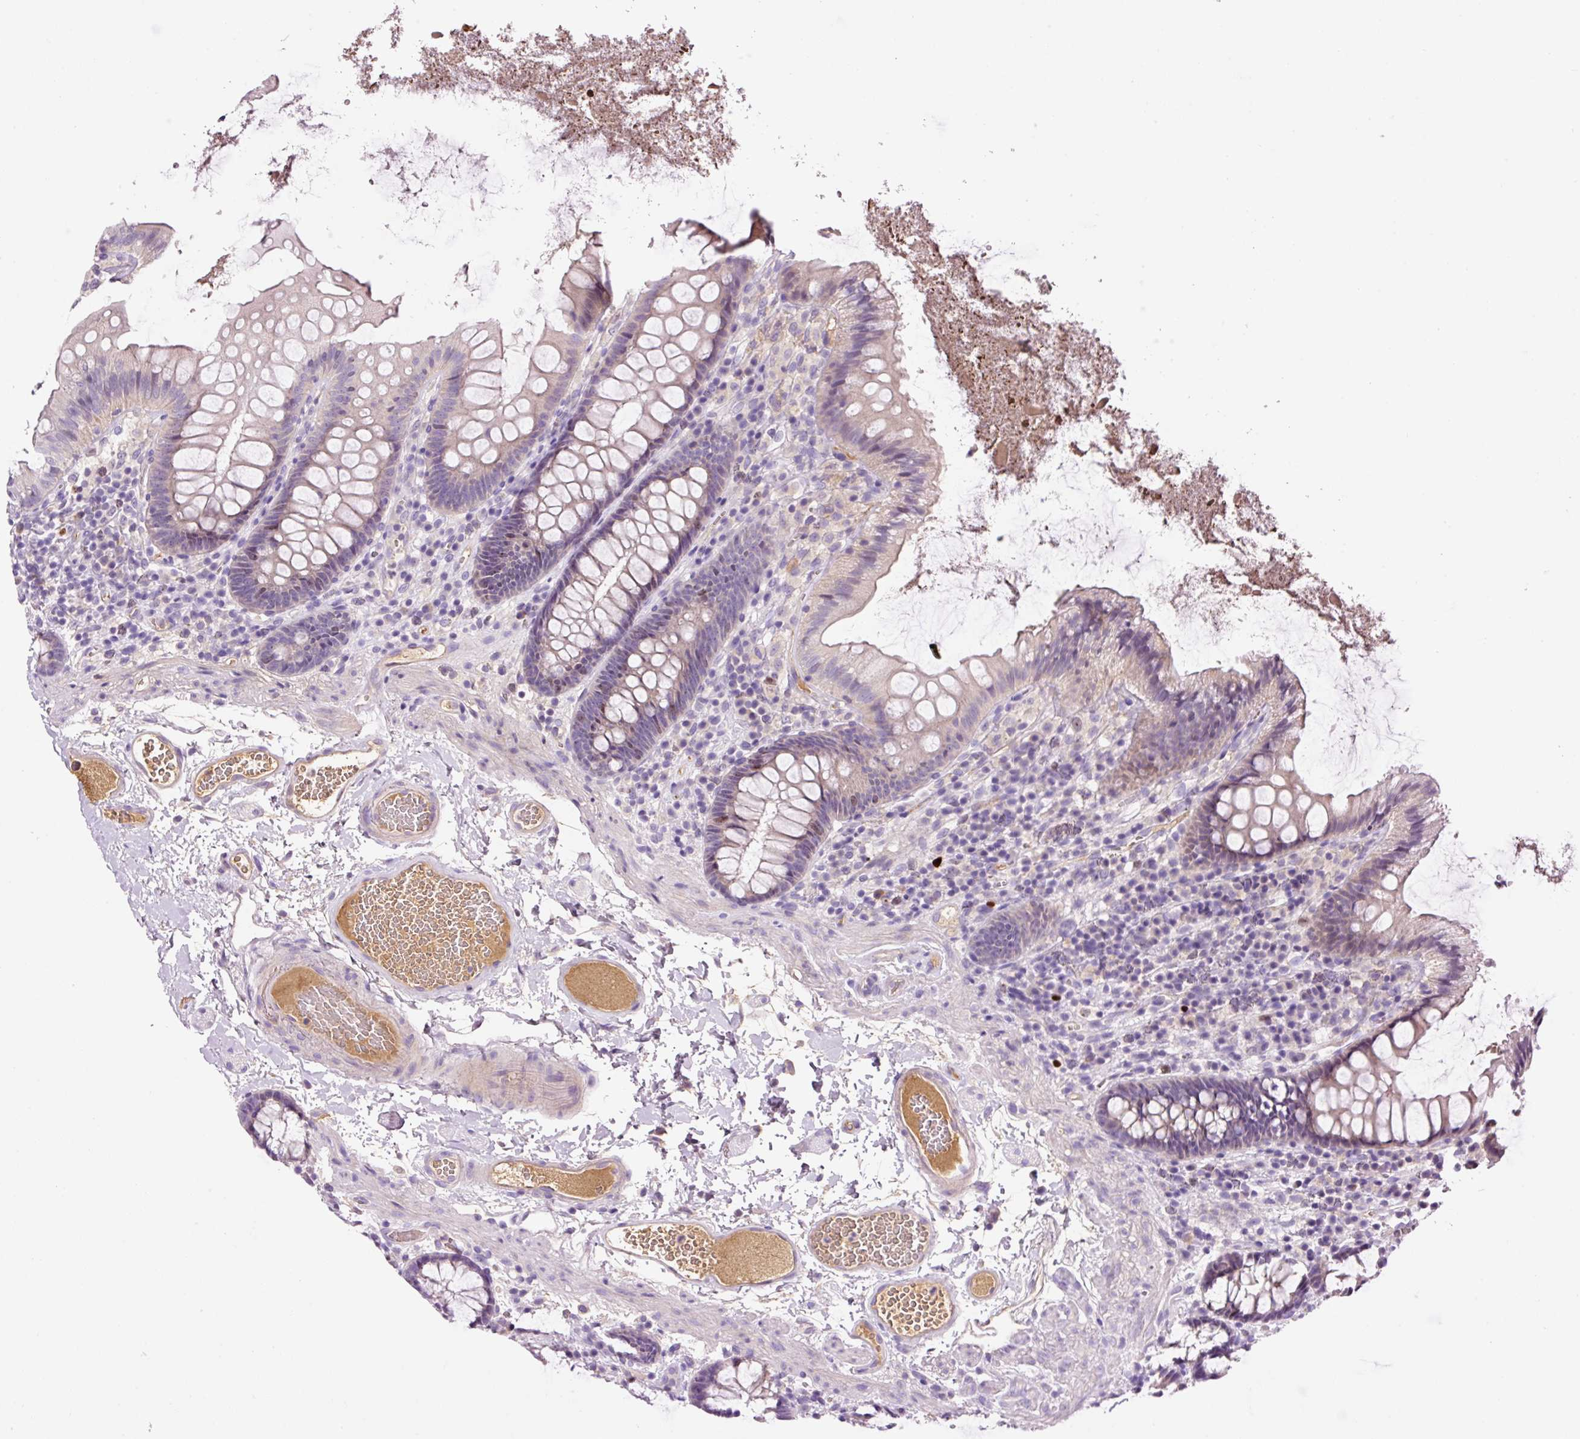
{"staining": {"intensity": "negative", "quantity": "none", "location": "none"}, "tissue": "colon", "cell_type": "Endothelial cells", "image_type": "normal", "snomed": [{"axis": "morphology", "description": "Normal tissue, NOS"}, {"axis": "topography", "description": "Colon"}], "caption": "Colon was stained to show a protein in brown. There is no significant expression in endothelial cells. (Stains: DAB (3,3'-diaminobenzidine) immunohistochemistry (IHC) with hematoxylin counter stain, Microscopy: brightfield microscopy at high magnification).", "gene": "DPPA4", "patient": {"sex": "male", "age": 84}}